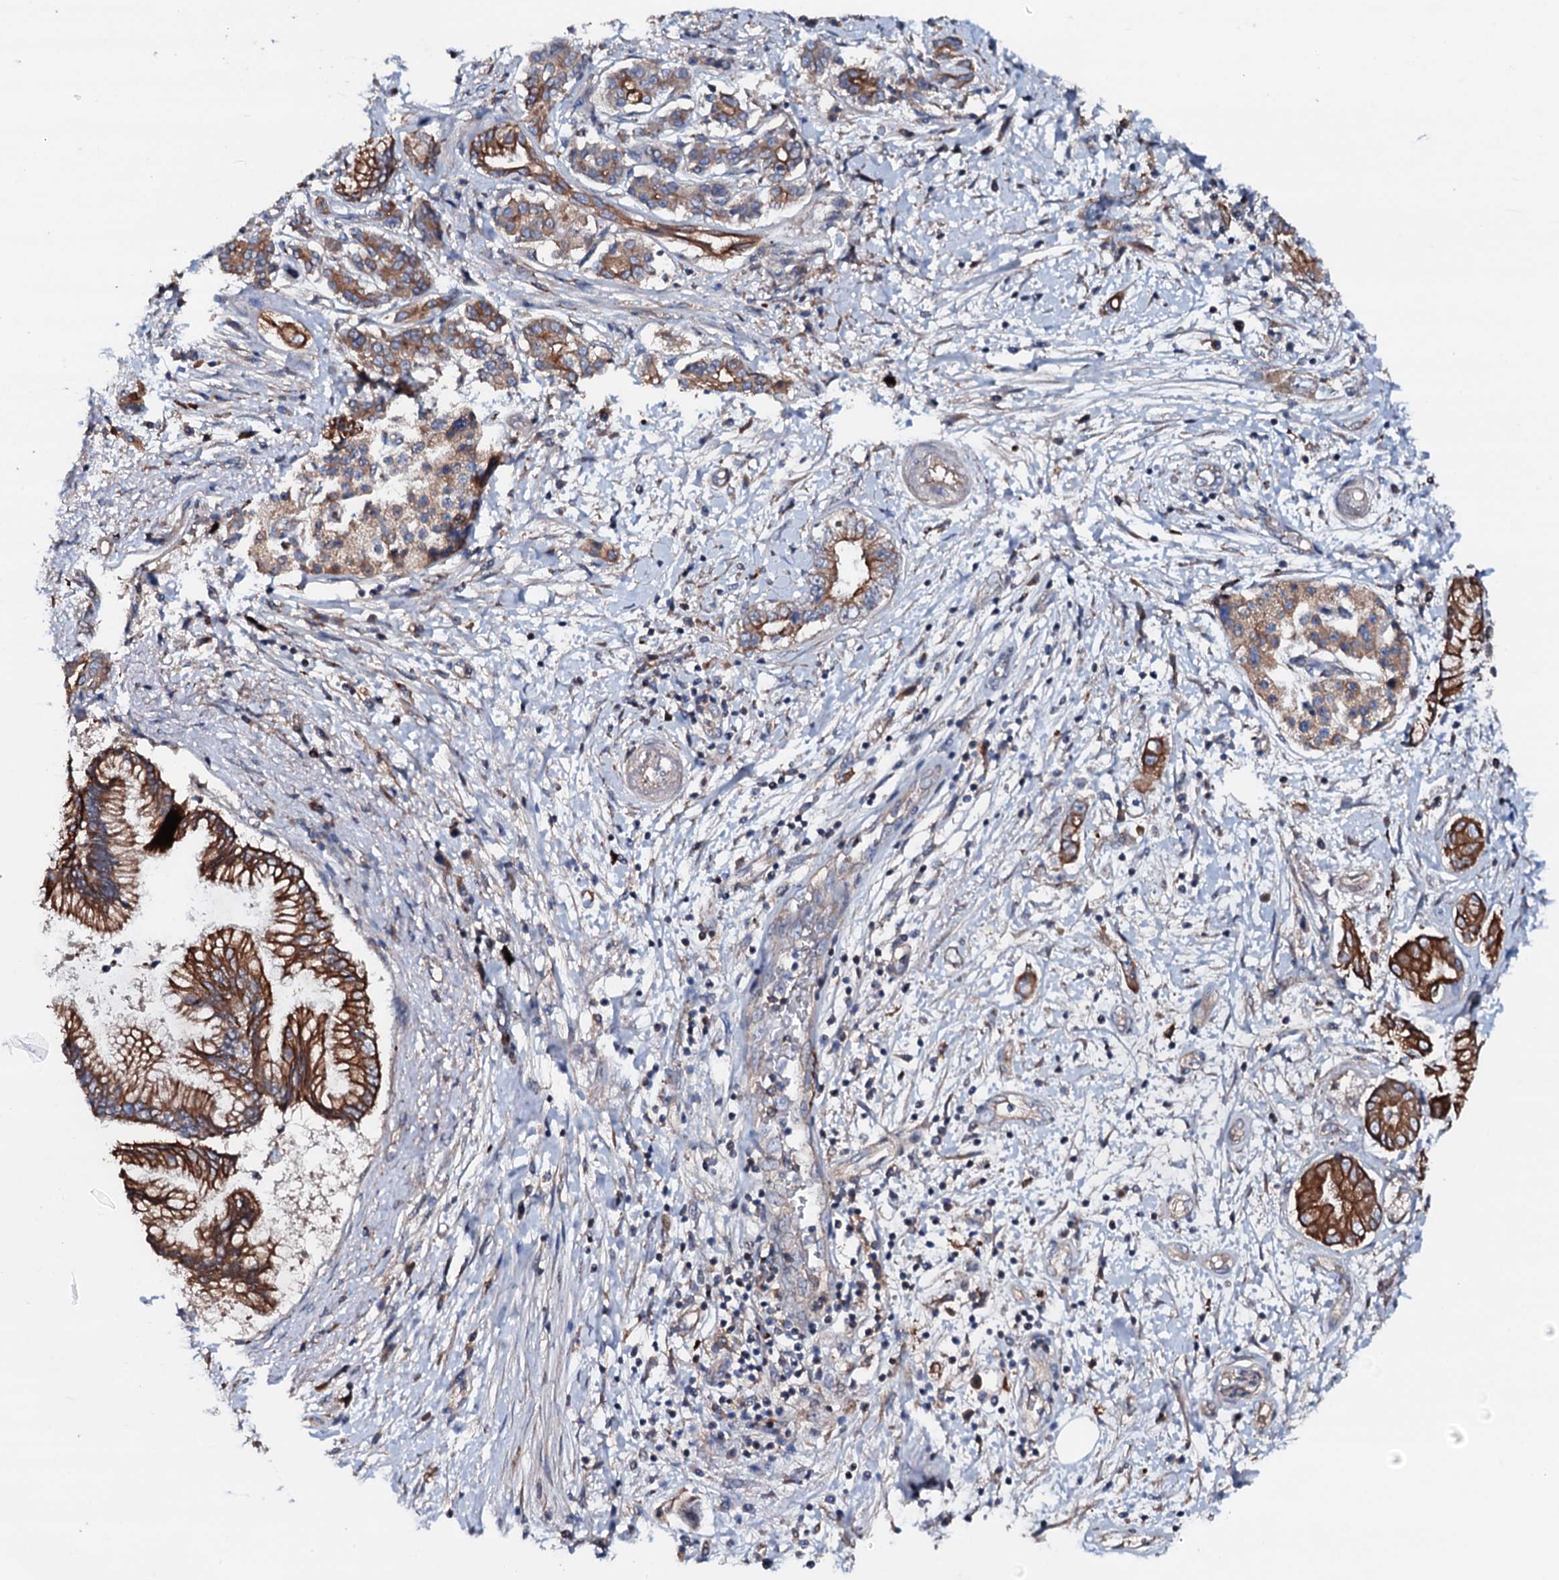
{"staining": {"intensity": "strong", "quantity": ">75%", "location": "cytoplasmic/membranous"}, "tissue": "pancreatic cancer", "cell_type": "Tumor cells", "image_type": "cancer", "snomed": [{"axis": "morphology", "description": "Adenocarcinoma, NOS"}, {"axis": "topography", "description": "Pancreas"}], "caption": "A micrograph of pancreatic cancer stained for a protein exhibits strong cytoplasmic/membranous brown staining in tumor cells. (IHC, brightfield microscopy, high magnification).", "gene": "NEK1", "patient": {"sex": "female", "age": 73}}